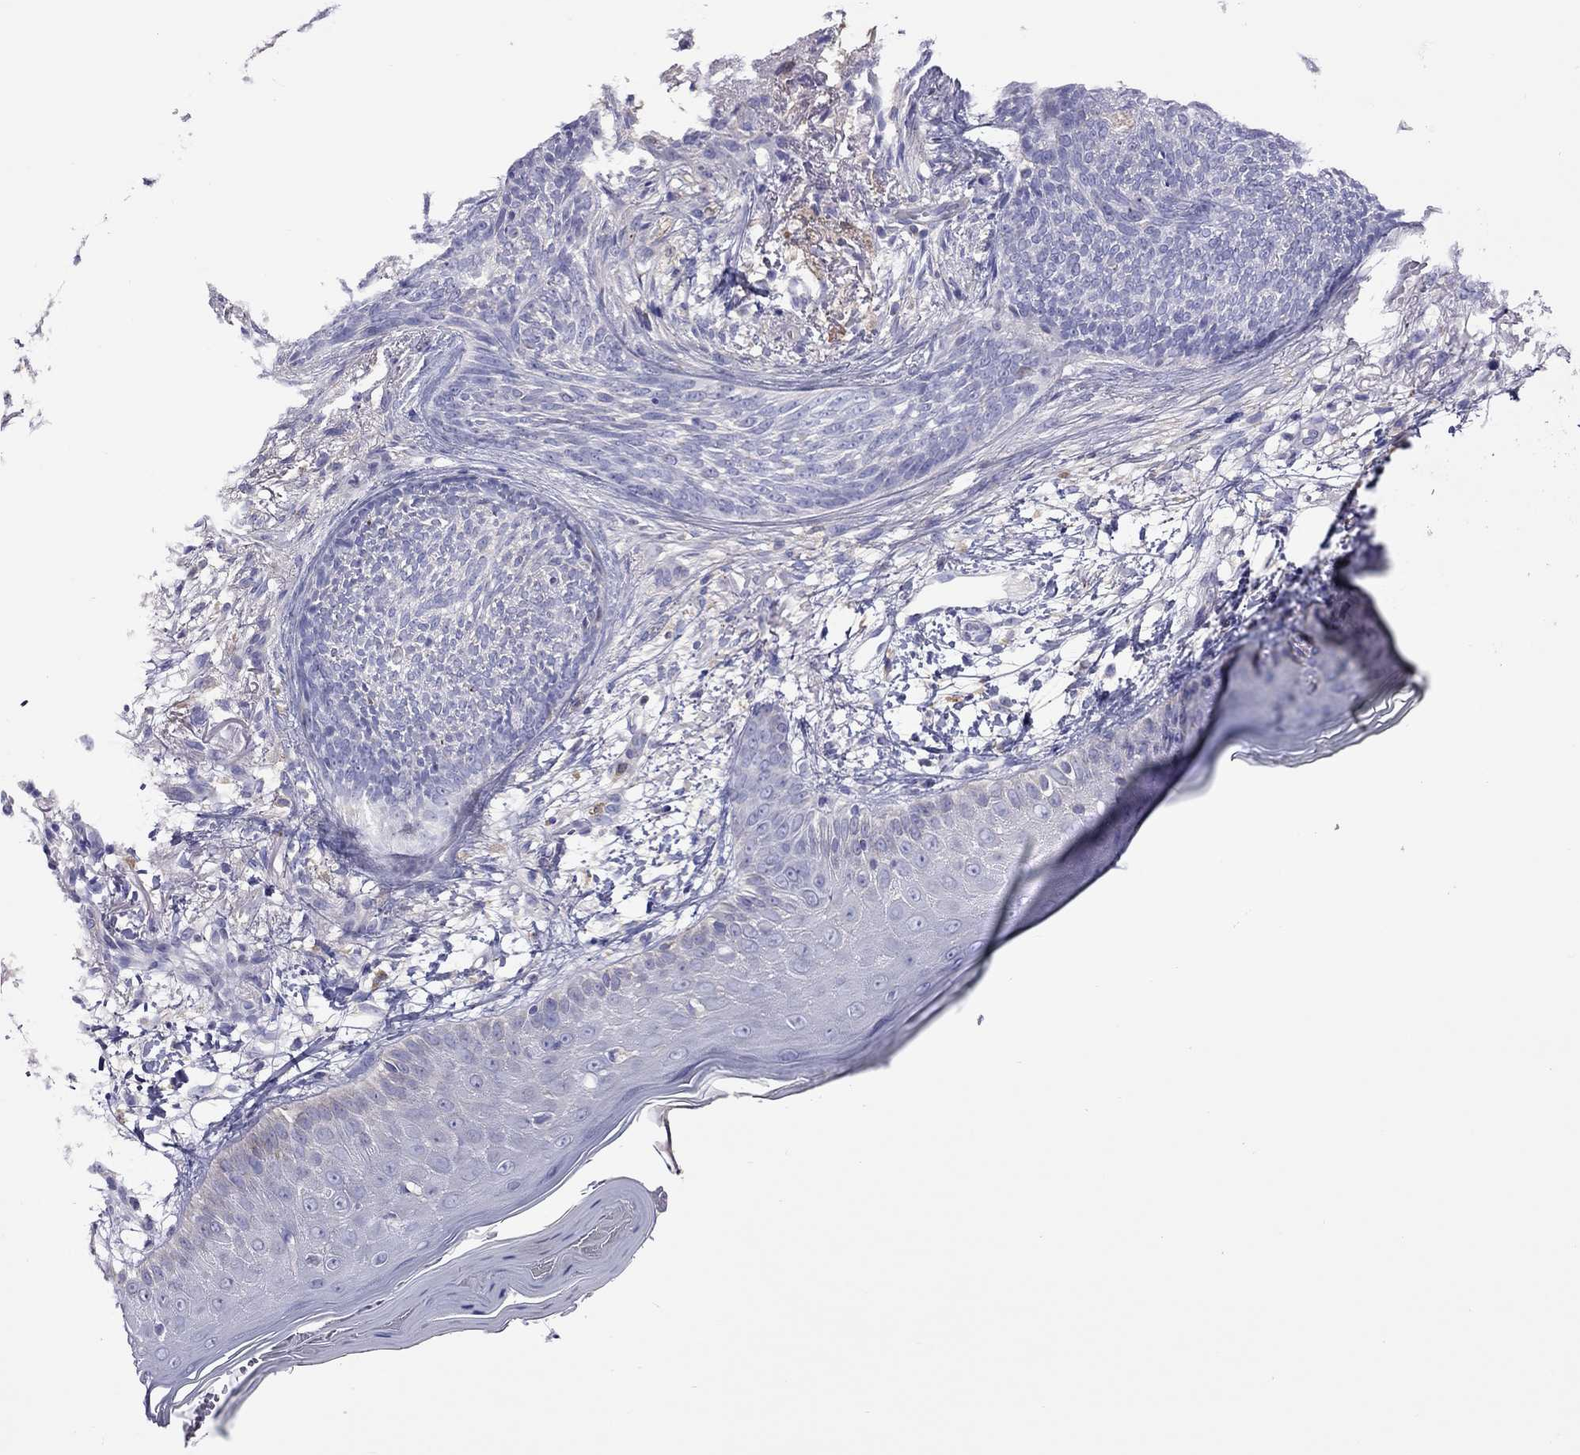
{"staining": {"intensity": "negative", "quantity": "none", "location": "none"}, "tissue": "skin cancer", "cell_type": "Tumor cells", "image_type": "cancer", "snomed": [{"axis": "morphology", "description": "Normal tissue, NOS"}, {"axis": "morphology", "description": "Basal cell carcinoma"}, {"axis": "topography", "description": "Skin"}], "caption": "There is no significant expression in tumor cells of basal cell carcinoma (skin).", "gene": "ALOX15B", "patient": {"sex": "male", "age": 84}}